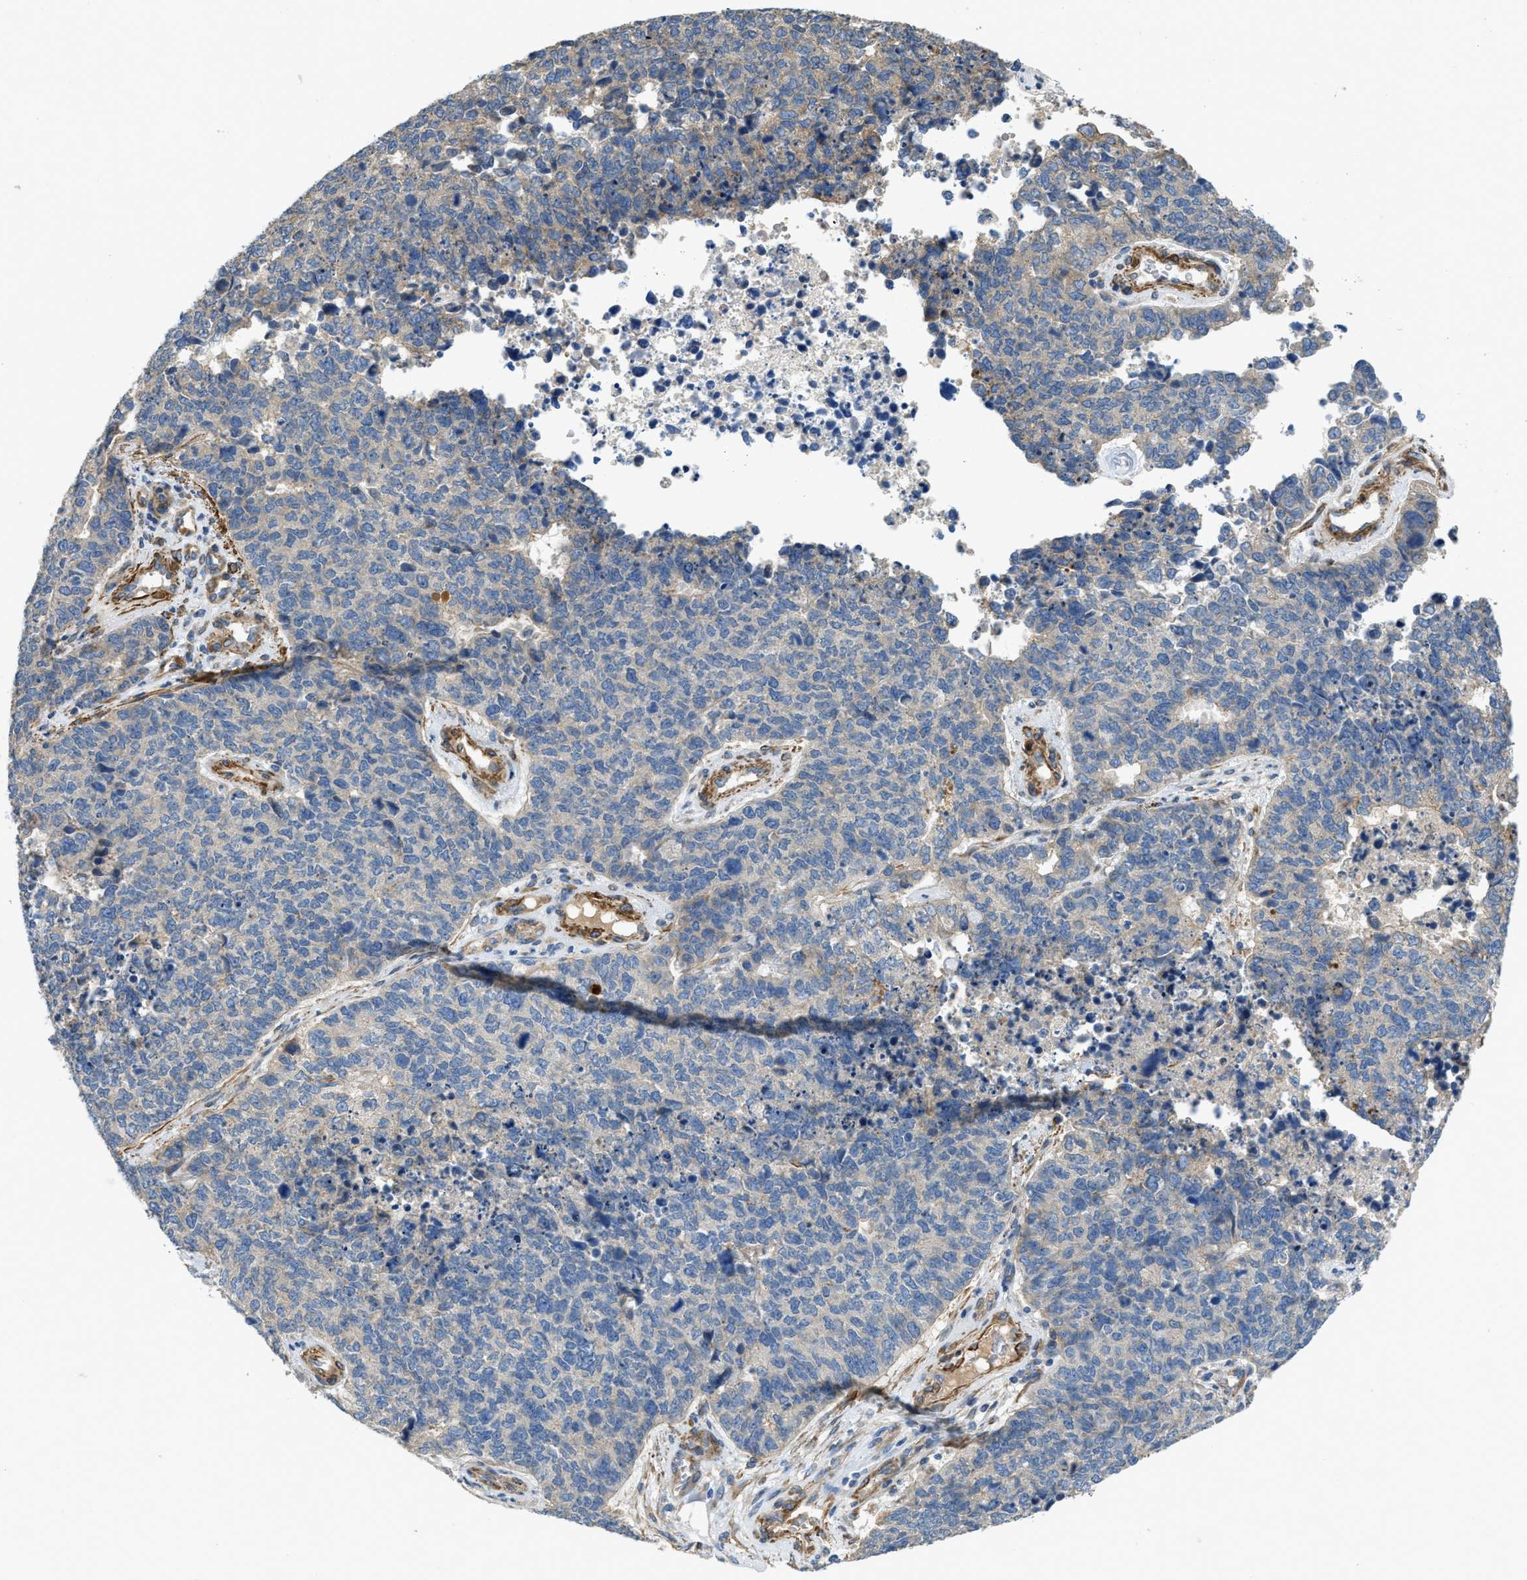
{"staining": {"intensity": "moderate", "quantity": "<25%", "location": "cytoplasmic/membranous"}, "tissue": "cervical cancer", "cell_type": "Tumor cells", "image_type": "cancer", "snomed": [{"axis": "morphology", "description": "Squamous cell carcinoma, NOS"}, {"axis": "topography", "description": "Cervix"}], "caption": "Immunohistochemical staining of human cervical squamous cell carcinoma displays moderate cytoplasmic/membranous protein expression in approximately <25% of tumor cells.", "gene": "BMPR1A", "patient": {"sex": "female", "age": 63}}